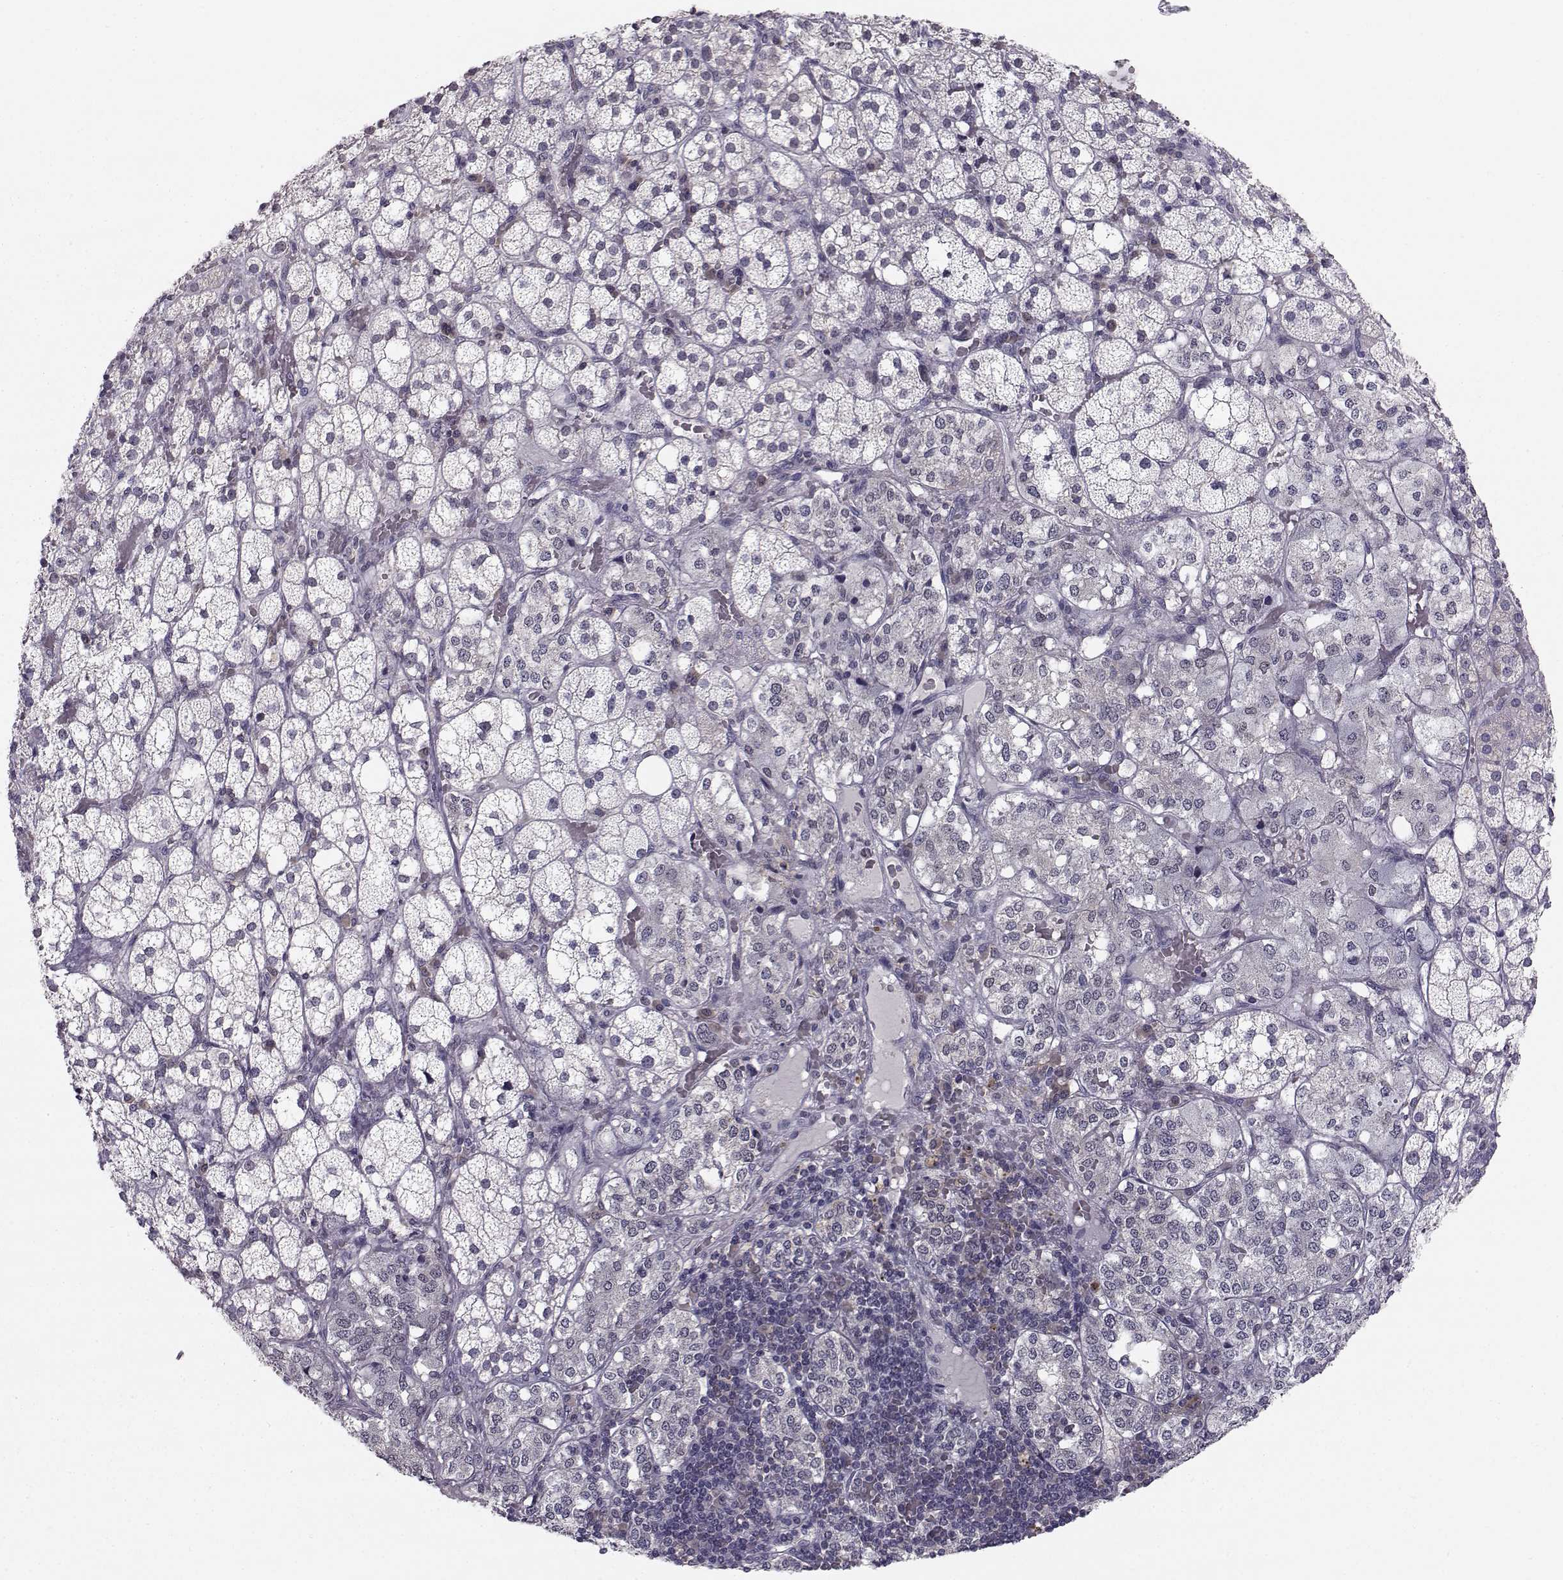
{"staining": {"intensity": "negative", "quantity": "none", "location": "none"}, "tissue": "adrenal gland", "cell_type": "Glandular cells", "image_type": "normal", "snomed": [{"axis": "morphology", "description": "Normal tissue, NOS"}, {"axis": "topography", "description": "Adrenal gland"}], "caption": "Adrenal gland was stained to show a protein in brown. There is no significant positivity in glandular cells. The staining is performed using DAB (3,3'-diaminobenzidine) brown chromogen with nuclei counter-stained in using hematoxylin.", "gene": "KIF13B", "patient": {"sex": "male", "age": 53}}